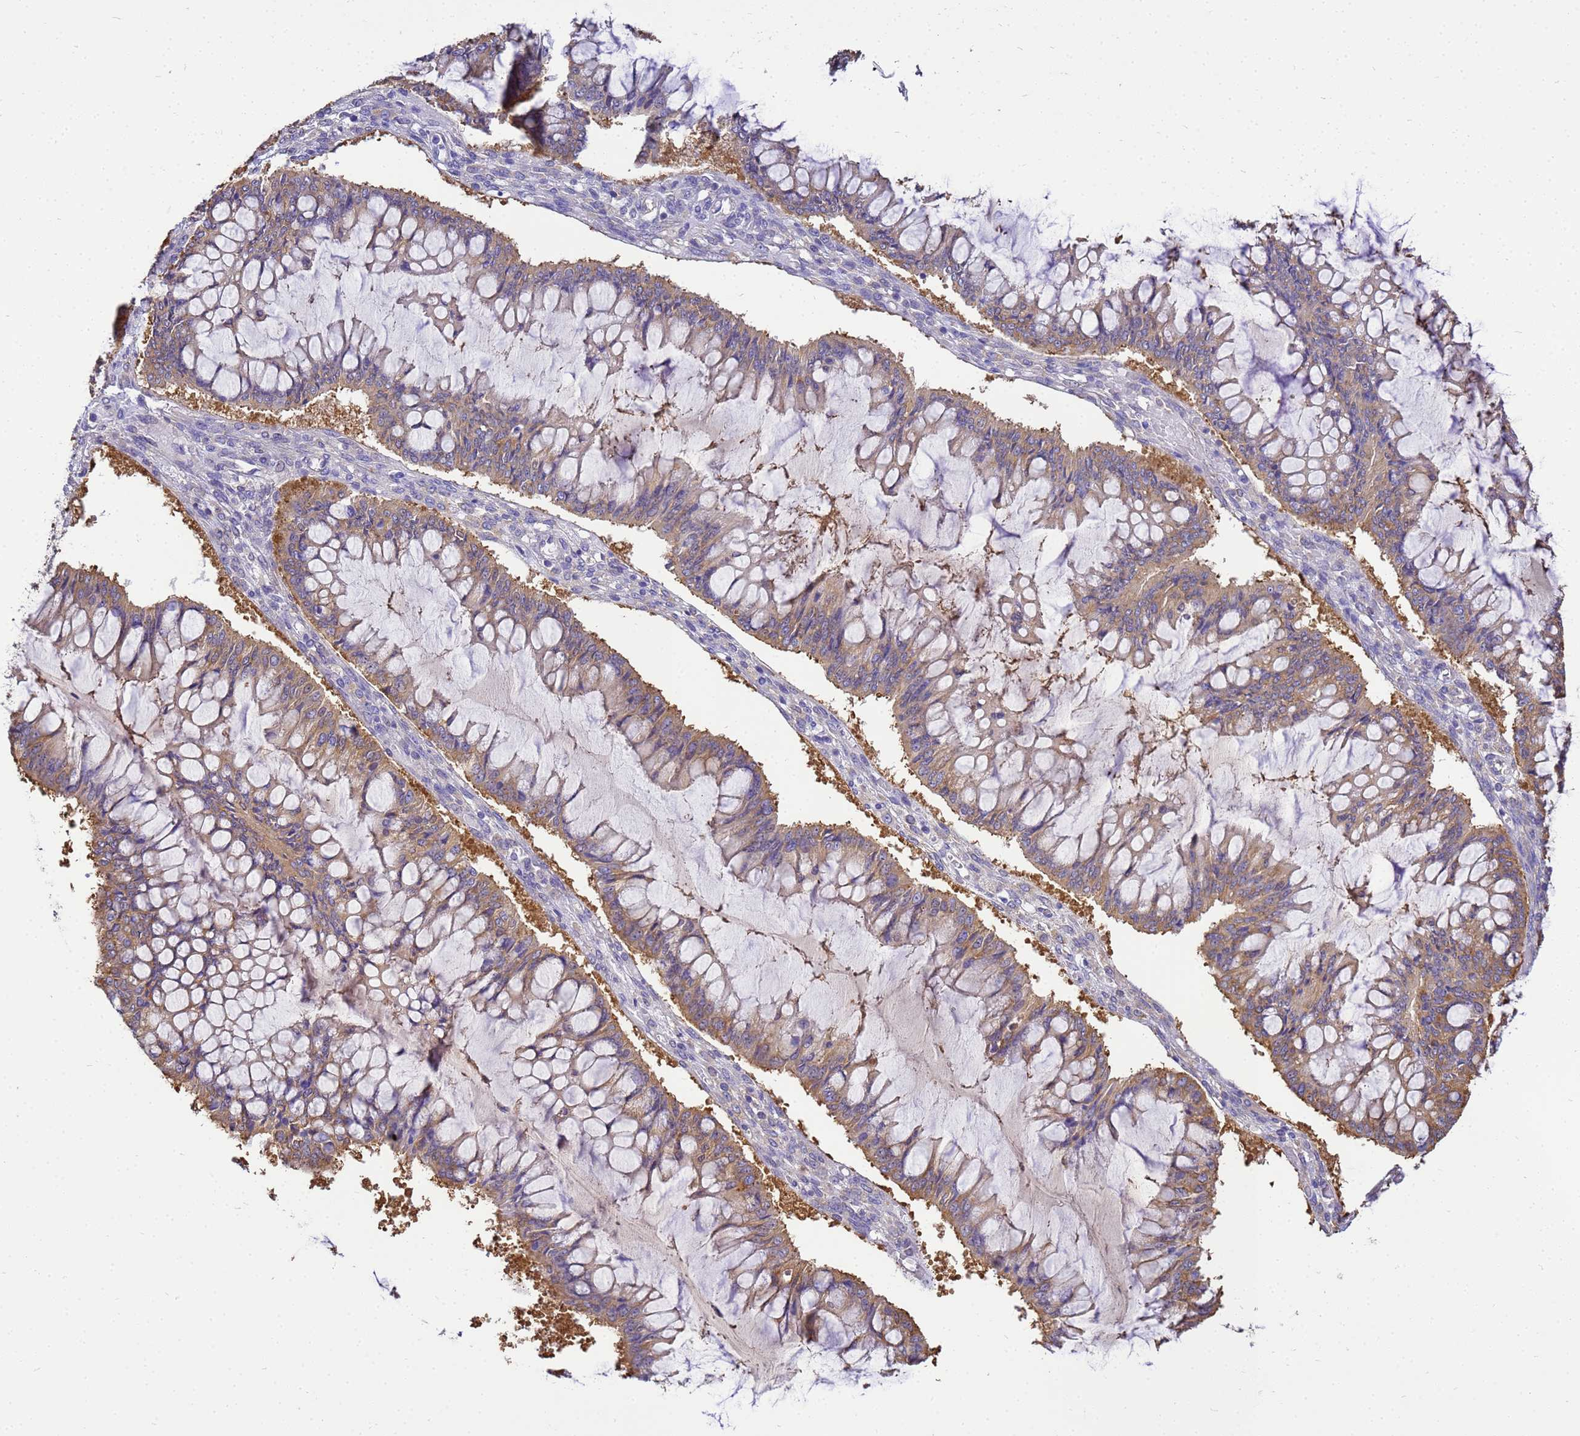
{"staining": {"intensity": "moderate", "quantity": ">75%", "location": "cytoplasmic/membranous"}, "tissue": "ovarian cancer", "cell_type": "Tumor cells", "image_type": "cancer", "snomed": [{"axis": "morphology", "description": "Cystadenocarcinoma, mucinous, NOS"}, {"axis": "topography", "description": "Ovary"}], "caption": "Tumor cells display moderate cytoplasmic/membranous expression in about >75% of cells in mucinous cystadenocarcinoma (ovarian).", "gene": "NARS1", "patient": {"sex": "female", "age": 73}}